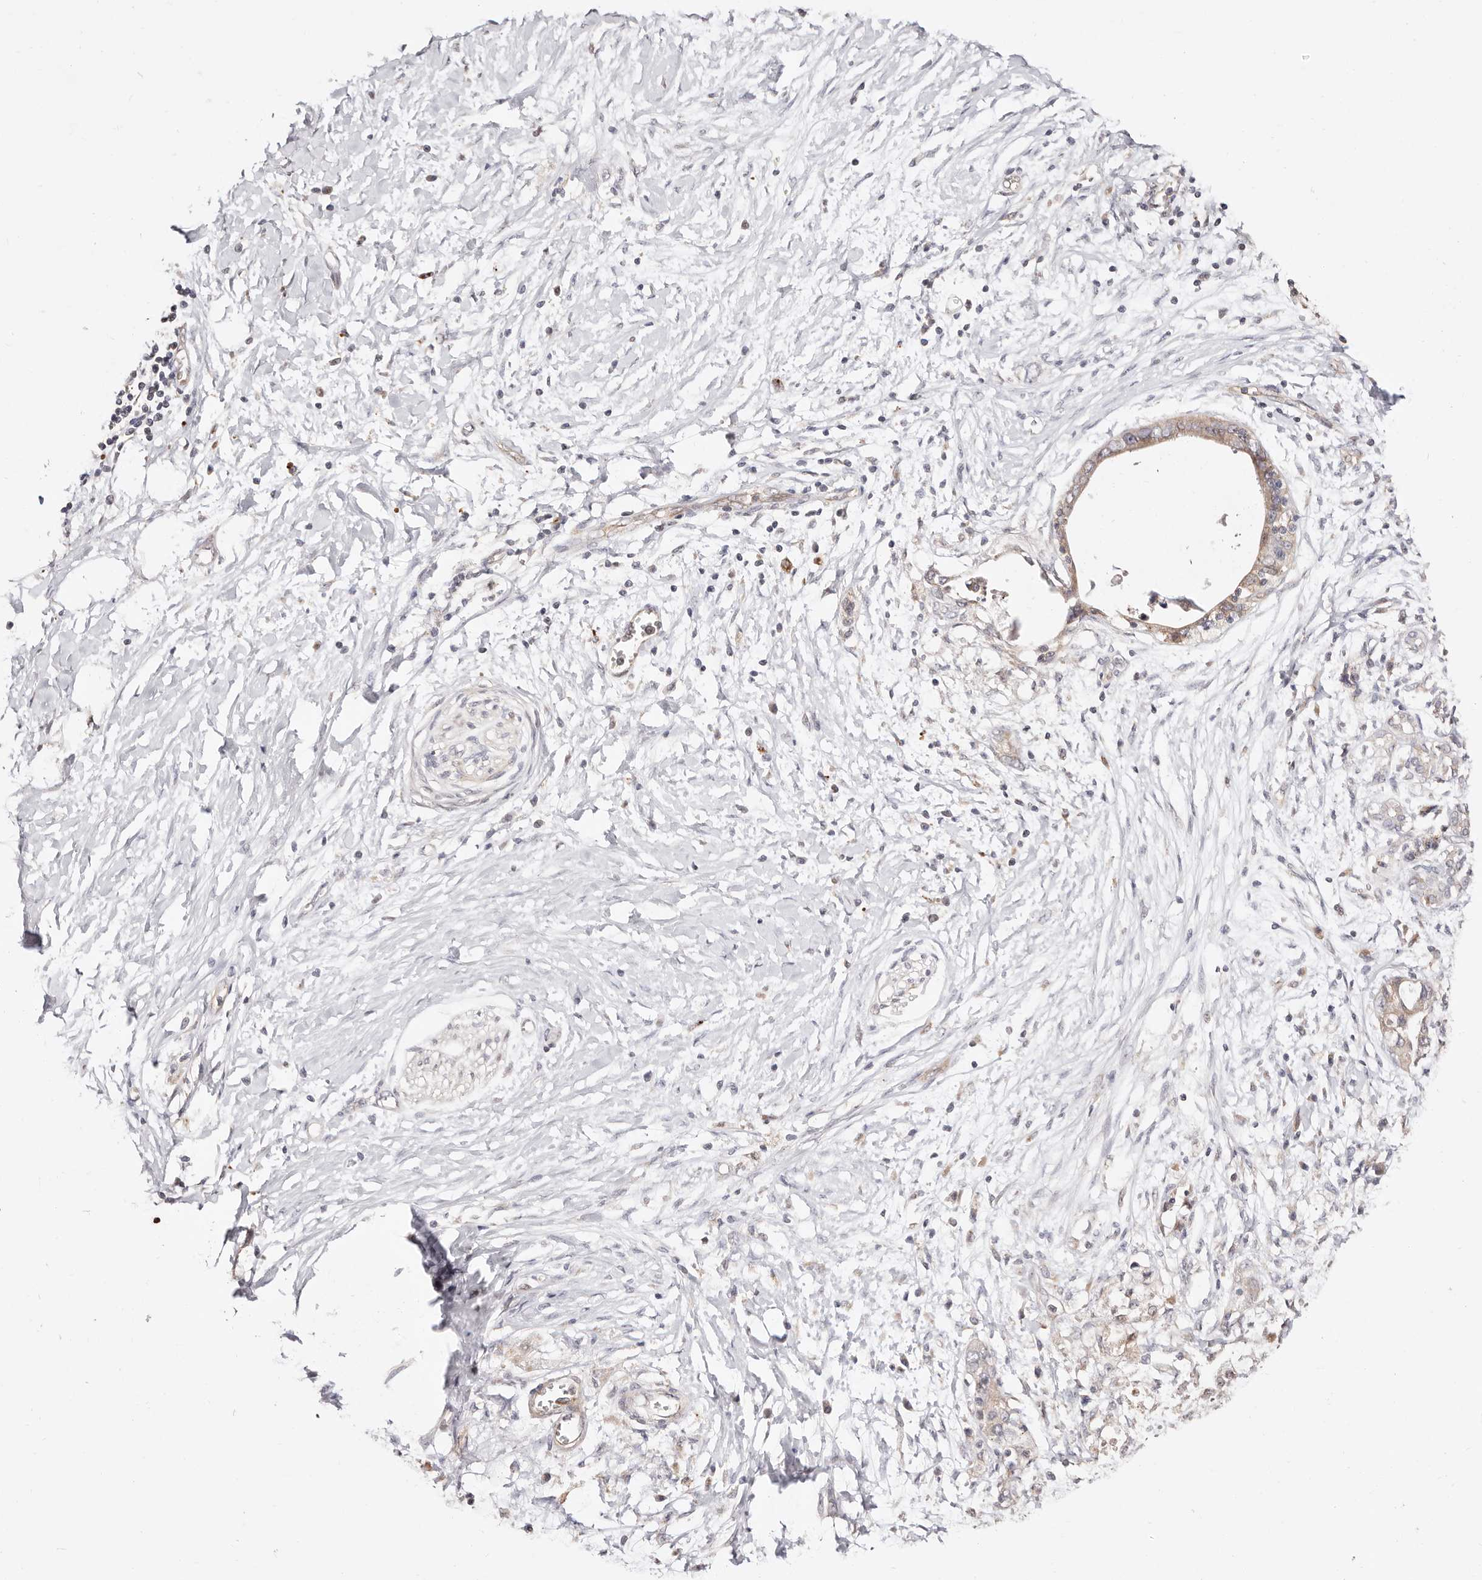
{"staining": {"intensity": "weak", "quantity": ">75%", "location": "cytoplasmic/membranous"}, "tissue": "pancreatic cancer", "cell_type": "Tumor cells", "image_type": "cancer", "snomed": [{"axis": "morphology", "description": "Normal tissue, NOS"}, {"axis": "morphology", "description": "Adenocarcinoma, NOS"}, {"axis": "topography", "description": "Pancreas"}, {"axis": "topography", "description": "Peripheral nerve tissue"}], "caption": "Immunohistochemistry (IHC) photomicrograph of neoplastic tissue: human adenocarcinoma (pancreatic) stained using immunohistochemistry shows low levels of weak protein expression localized specifically in the cytoplasmic/membranous of tumor cells, appearing as a cytoplasmic/membranous brown color.", "gene": "MAPK1", "patient": {"sex": "male", "age": 59}}